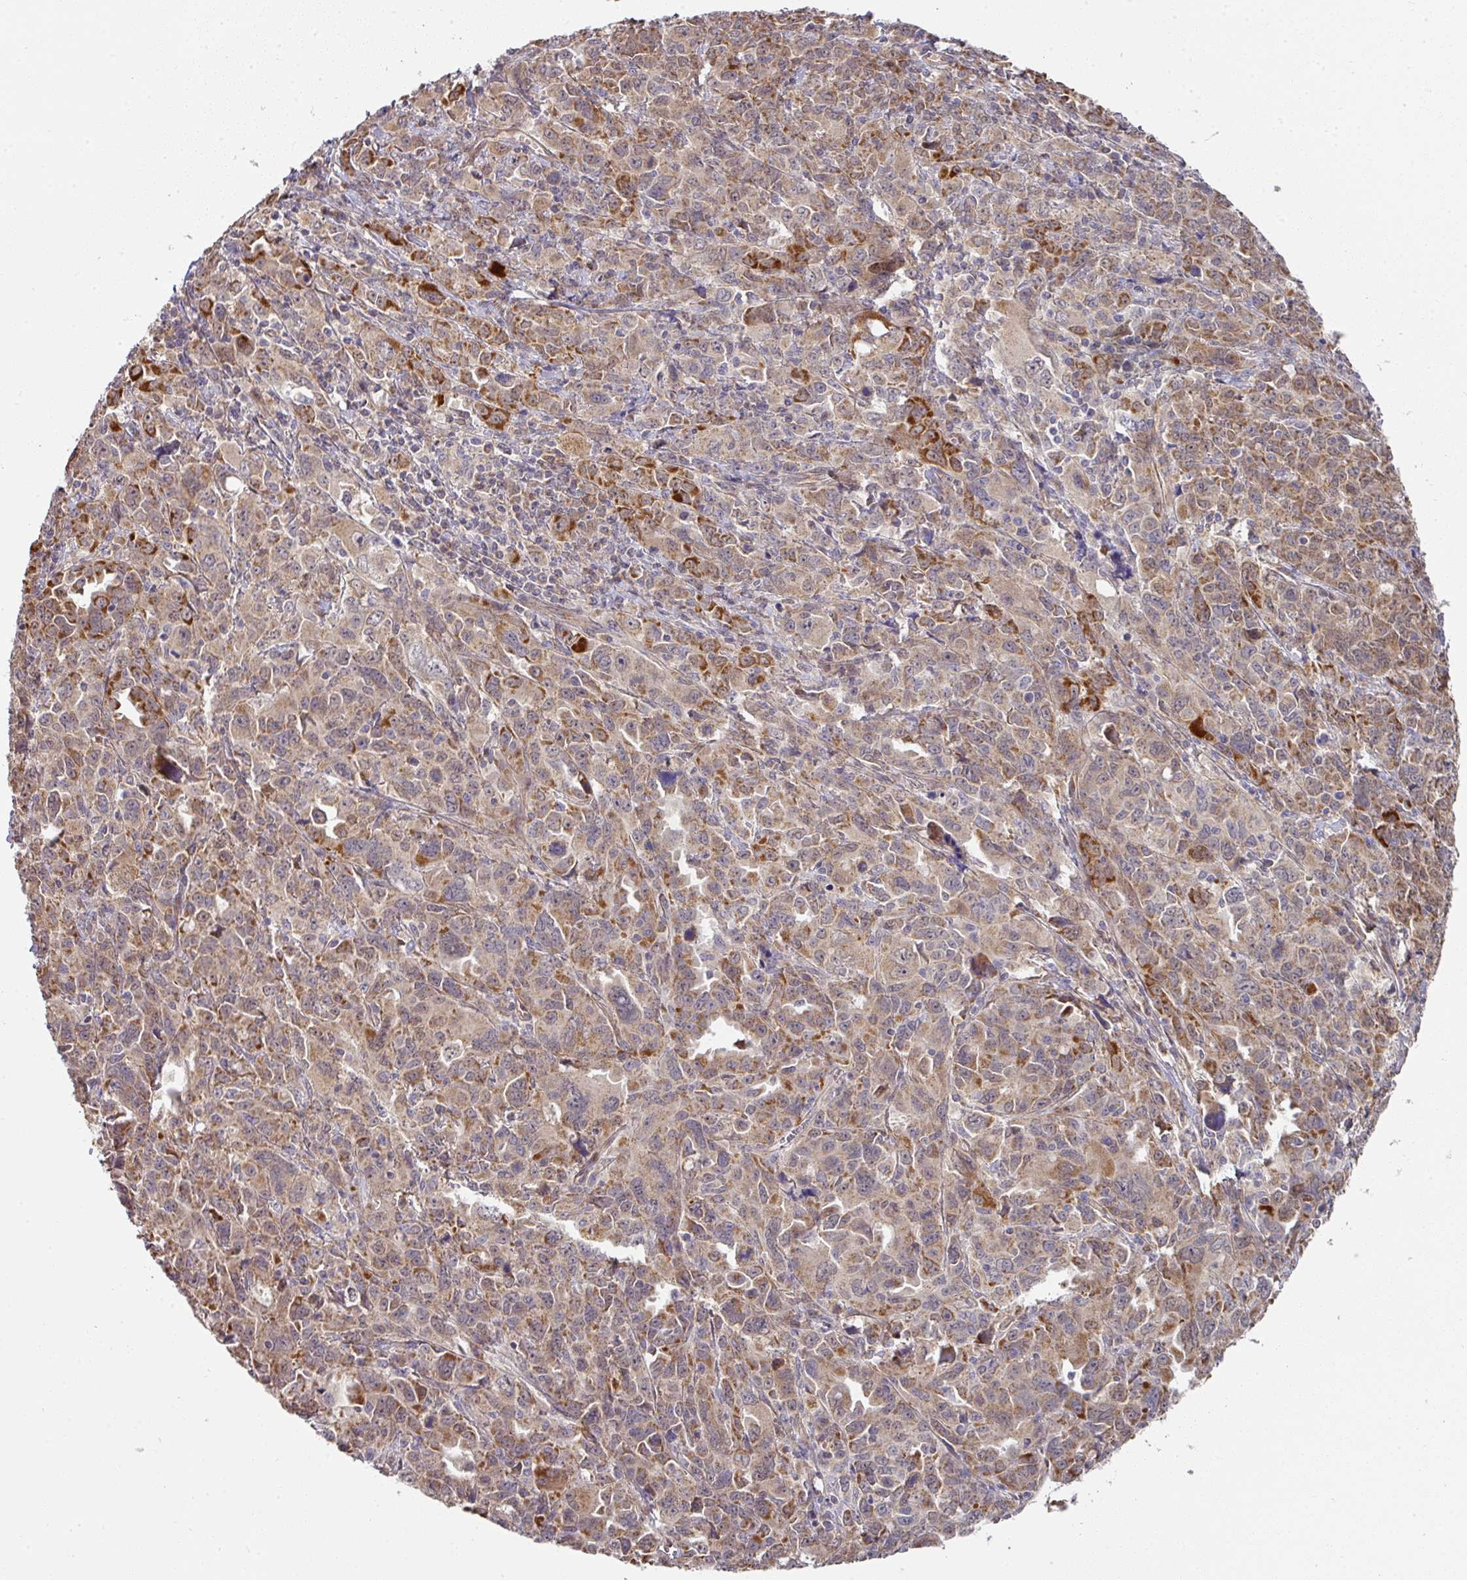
{"staining": {"intensity": "moderate", "quantity": ">75%", "location": "cytoplasmic/membranous"}, "tissue": "ovarian cancer", "cell_type": "Tumor cells", "image_type": "cancer", "snomed": [{"axis": "morphology", "description": "Adenocarcinoma, NOS"}, {"axis": "morphology", "description": "Carcinoma, endometroid"}, {"axis": "topography", "description": "Ovary"}], "caption": "Immunohistochemical staining of ovarian cancer (endometroid carcinoma) reveals moderate cytoplasmic/membranous protein staining in approximately >75% of tumor cells. (DAB (3,3'-diaminobenzidine) IHC with brightfield microscopy, high magnification).", "gene": "STK35", "patient": {"sex": "female", "age": 72}}